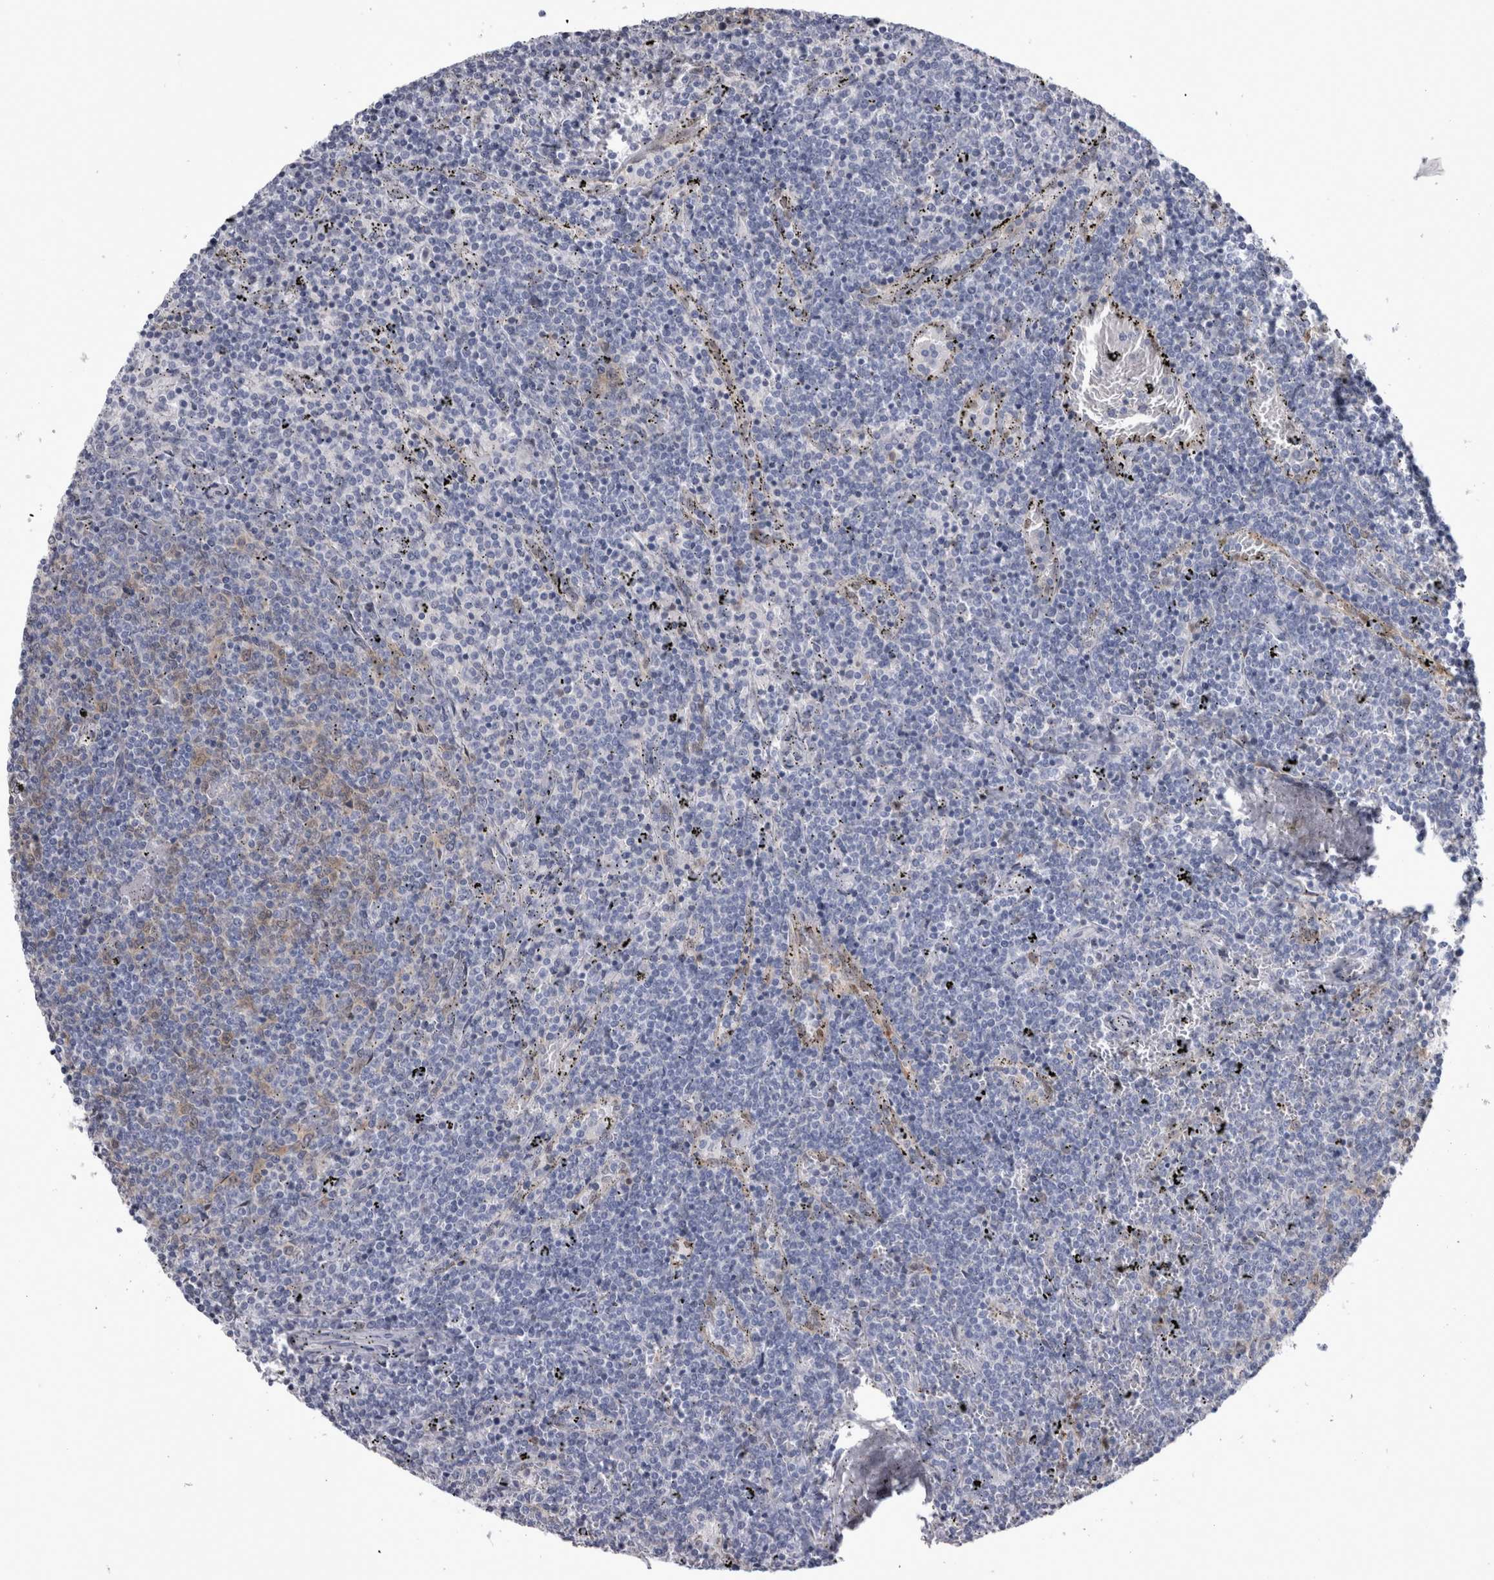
{"staining": {"intensity": "negative", "quantity": "none", "location": "none"}, "tissue": "lymphoma", "cell_type": "Tumor cells", "image_type": "cancer", "snomed": [{"axis": "morphology", "description": "Malignant lymphoma, non-Hodgkin's type, Low grade"}, {"axis": "topography", "description": "Spleen"}], "caption": "Lymphoma stained for a protein using immunohistochemistry shows no positivity tumor cells.", "gene": "ACOT7", "patient": {"sex": "female", "age": 50}}